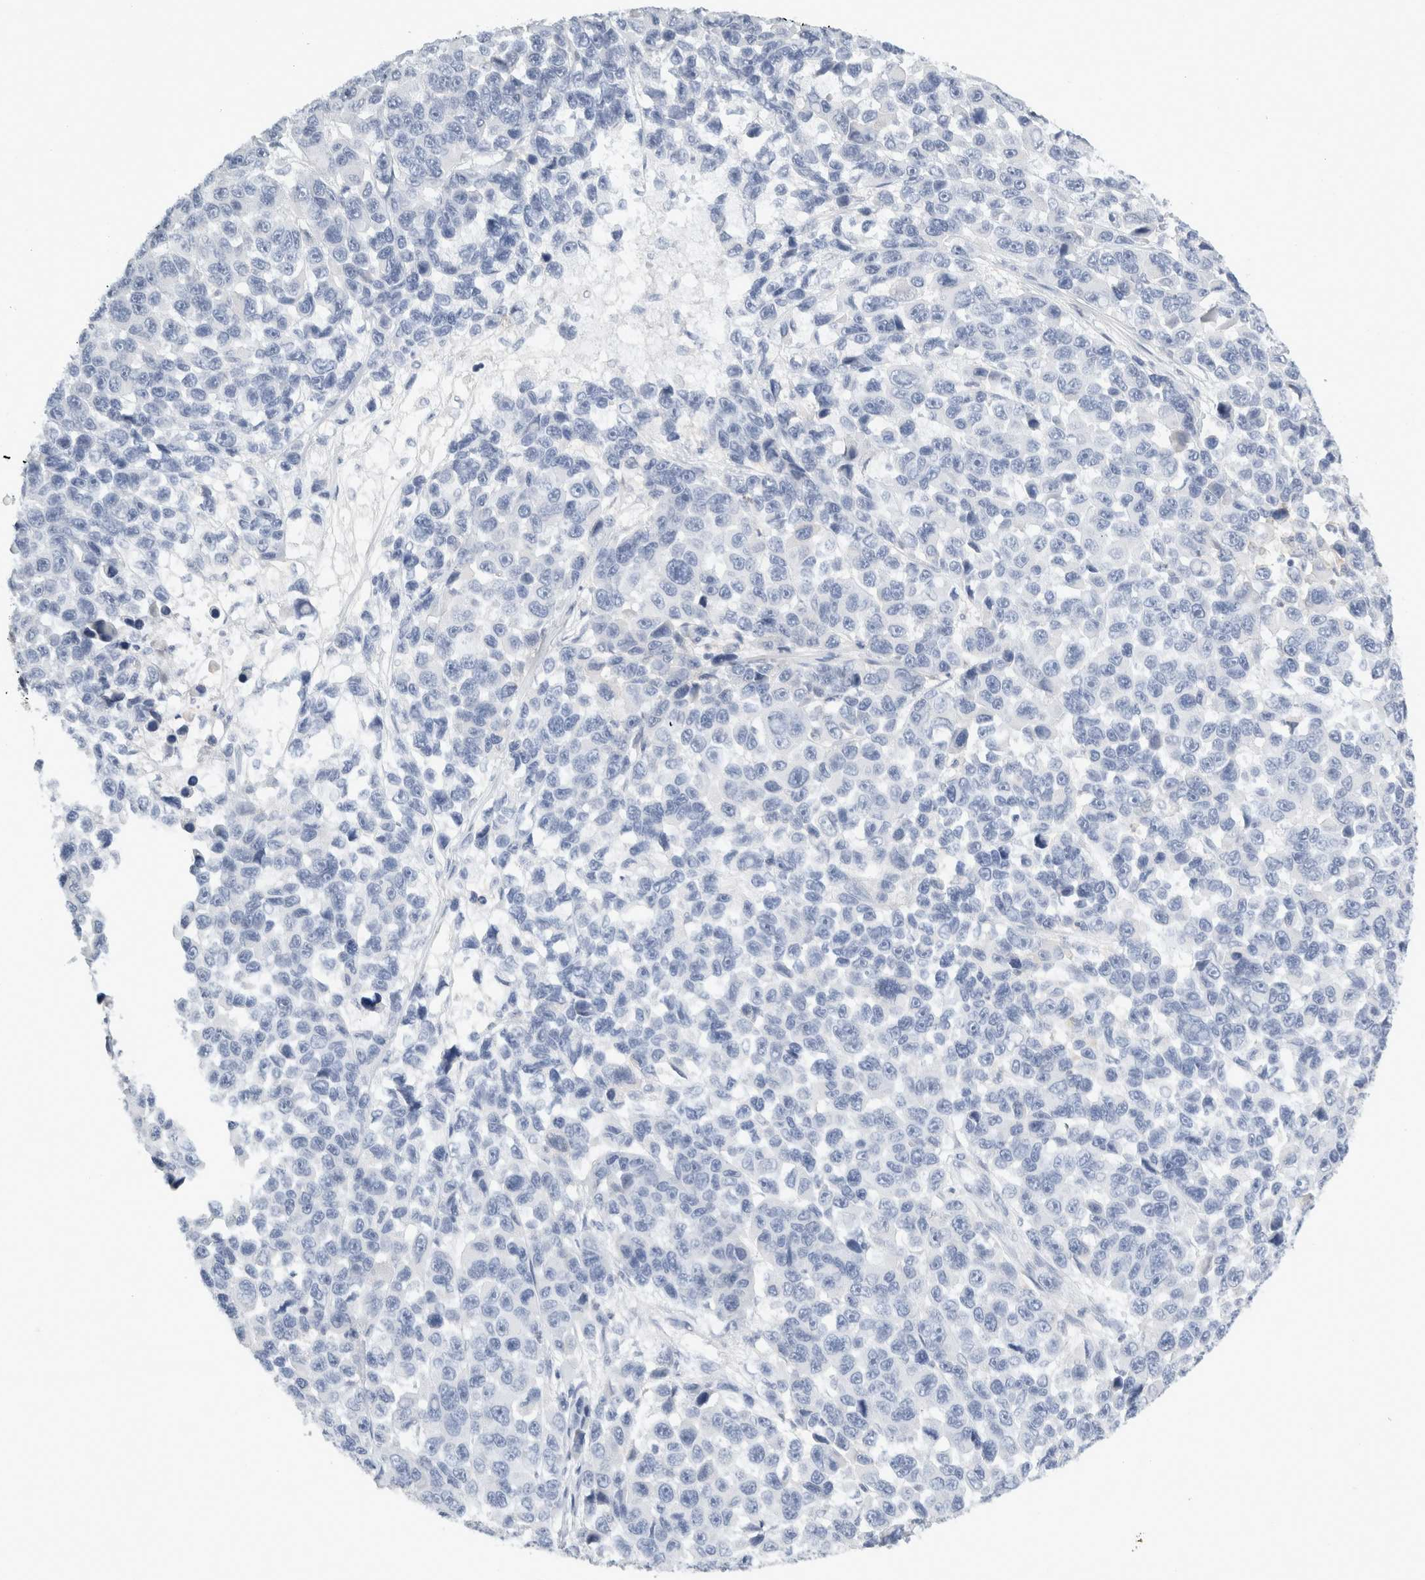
{"staining": {"intensity": "negative", "quantity": "none", "location": "none"}, "tissue": "melanoma", "cell_type": "Tumor cells", "image_type": "cancer", "snomed": [{"axis": "morphology", "description": "Malignant melanoma, NOS"}, {"axis": "topography", "description": "Skin"}], "caption": "Tumor cells show no significant expression in melanoma.", "gene": "FGL2", "patient": {"sex": "male", "age": 53}}